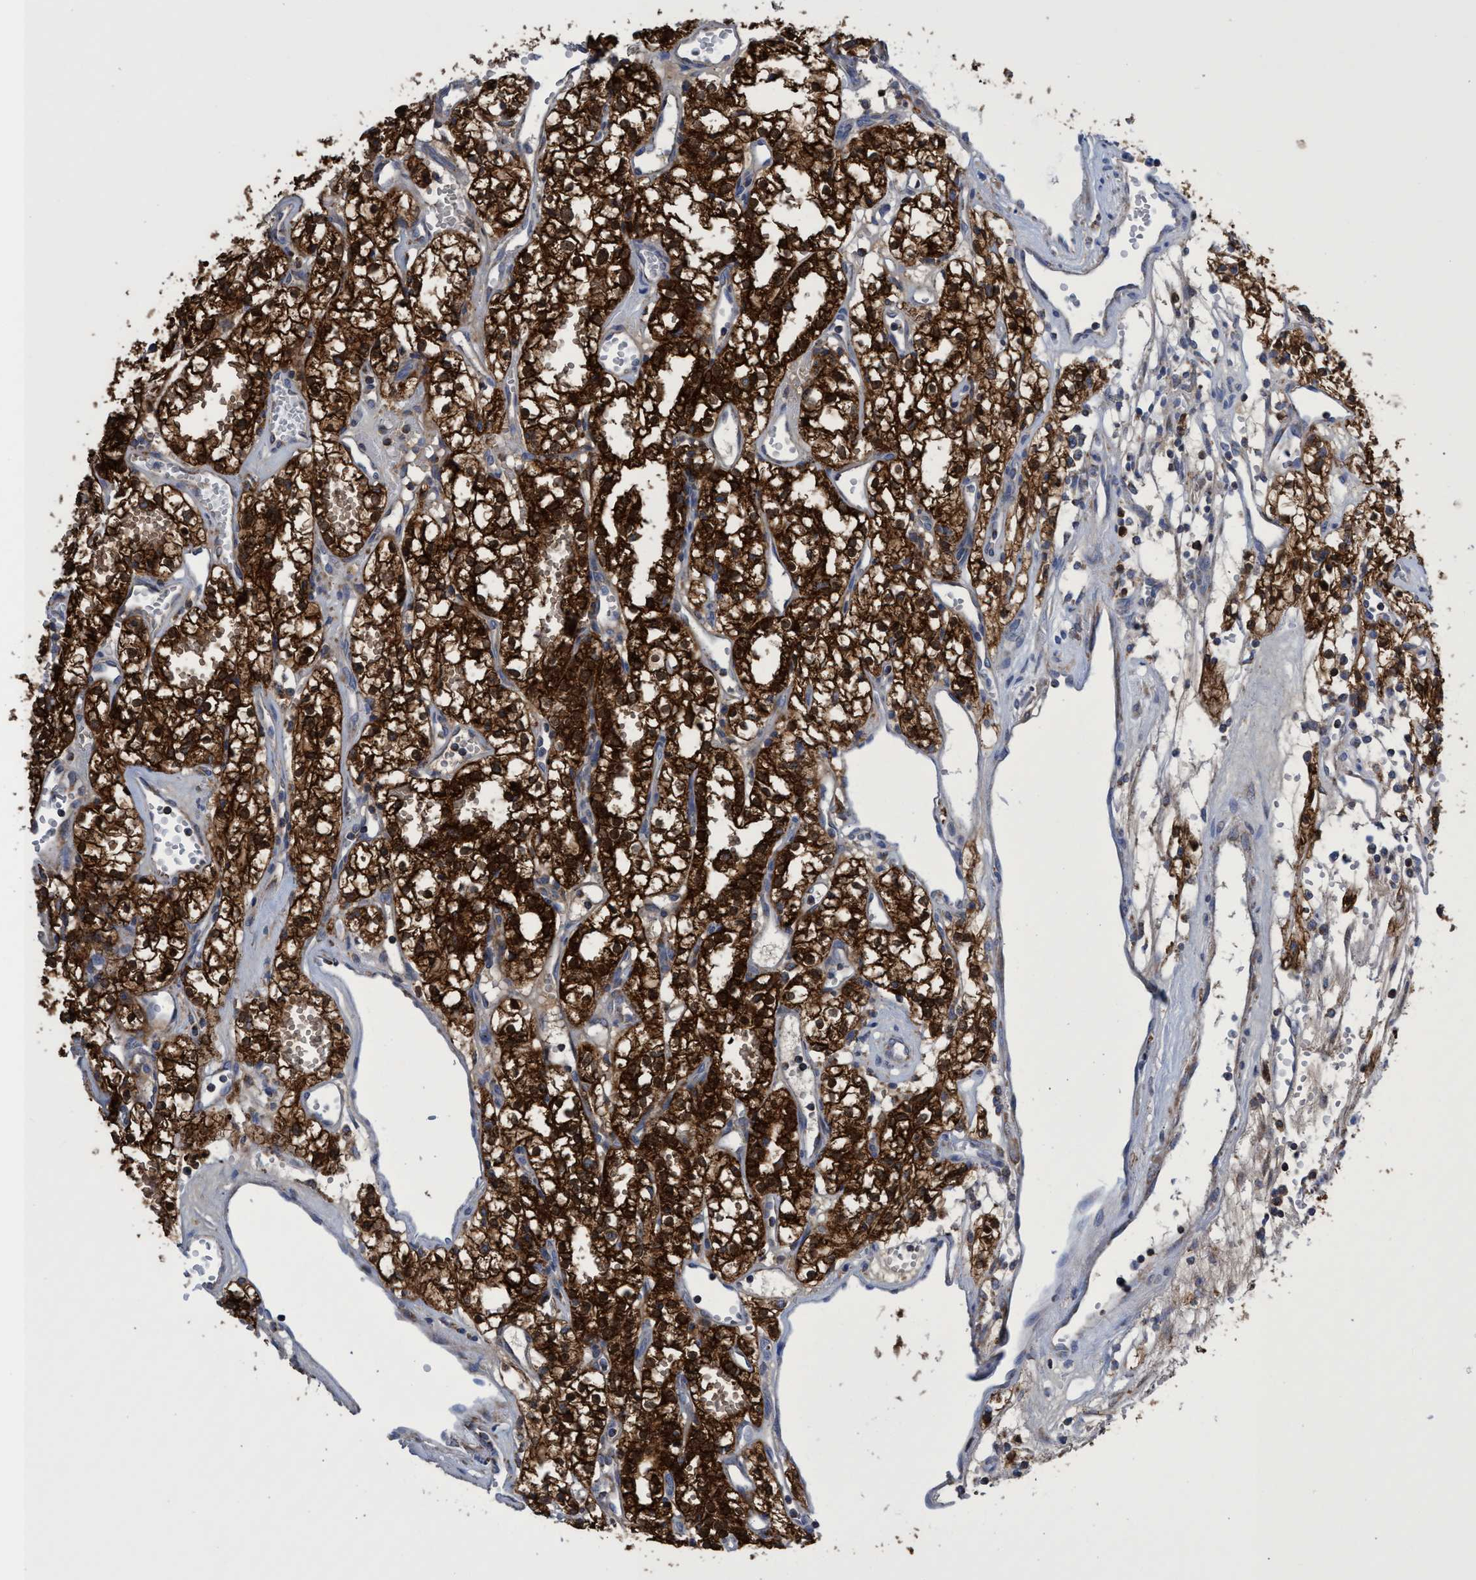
{"staining": {"intensity": "strong", "quantity": ">75%", "location": "cytoplasmic/membranous"}, "tissue": "renal cancer", "cell_type": "Tumor cells", "image_type": "cancer", "snomed": [{"axis": "morphology", "description": "Adenocarcinoma, NOS"}, {"axis": "topography", "description": "Kidney"}], "caption": "Tumor cells display strong cytoplasmic/membranous positivity in about >75% of cells in adenocarcinoma (renal).", "gene": "CRYZ", "patient": {"sex": "male", "age": 59}}